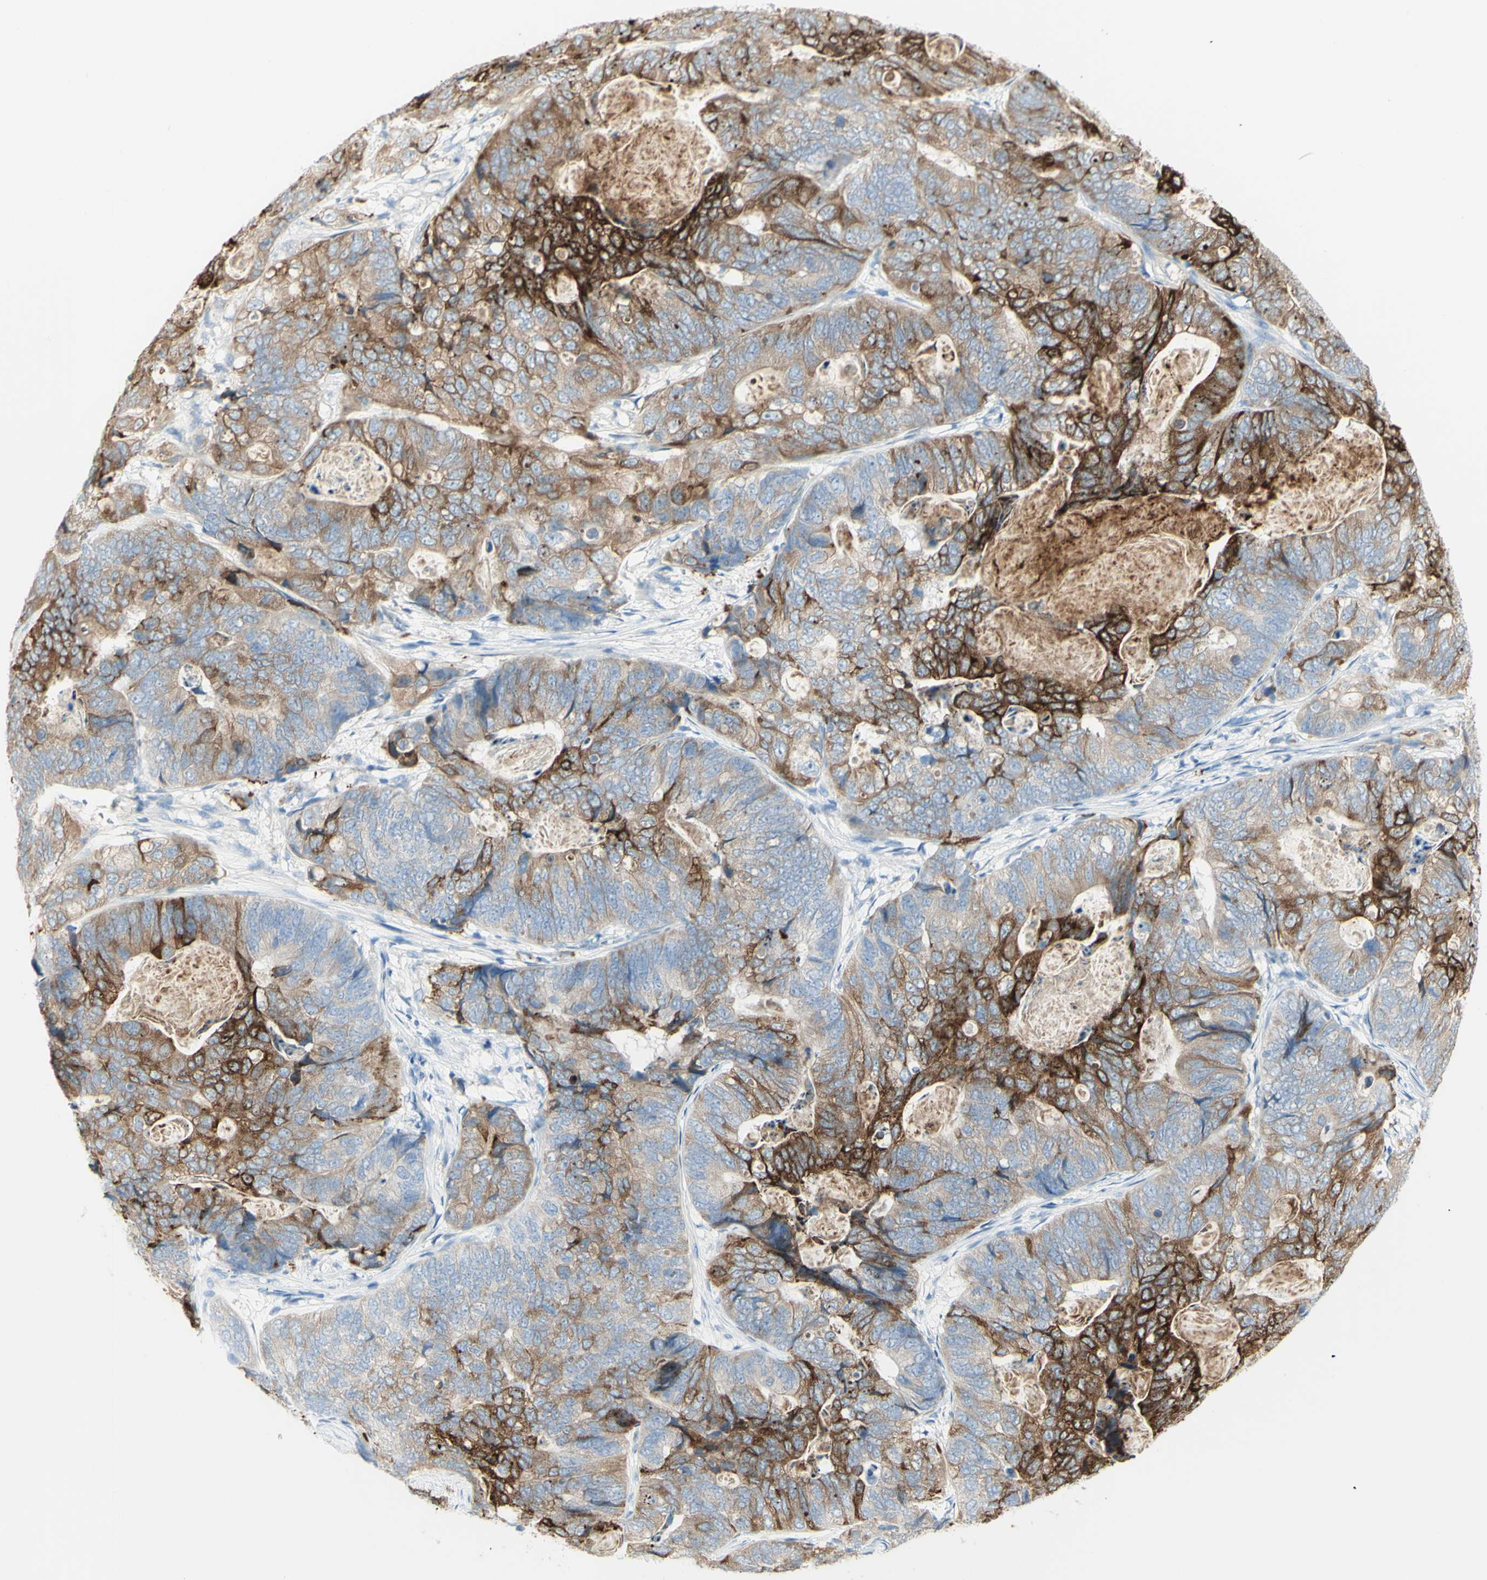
{"staining": {"intensity": "strong", "quantity": ">75%", "location": "cytoplasmic/membranous"}, "tissue": "stomach cancer", "cell_type": "Tumor cells", "image_type": "cancer", "snomed": [{"axis": "morphology", "description": "Adenocarcinoma, NOS"}, {"axis": "topography", "description": "Stomach"}], "caption": "This is a photomicrograph of IHC staining of stomach adenocarcinoma, which shows strong positivity in the cytoplasmic/membranous of tumor cells.", "gene": "LETM1", "patient": {"sex": "female", "age": 89}}